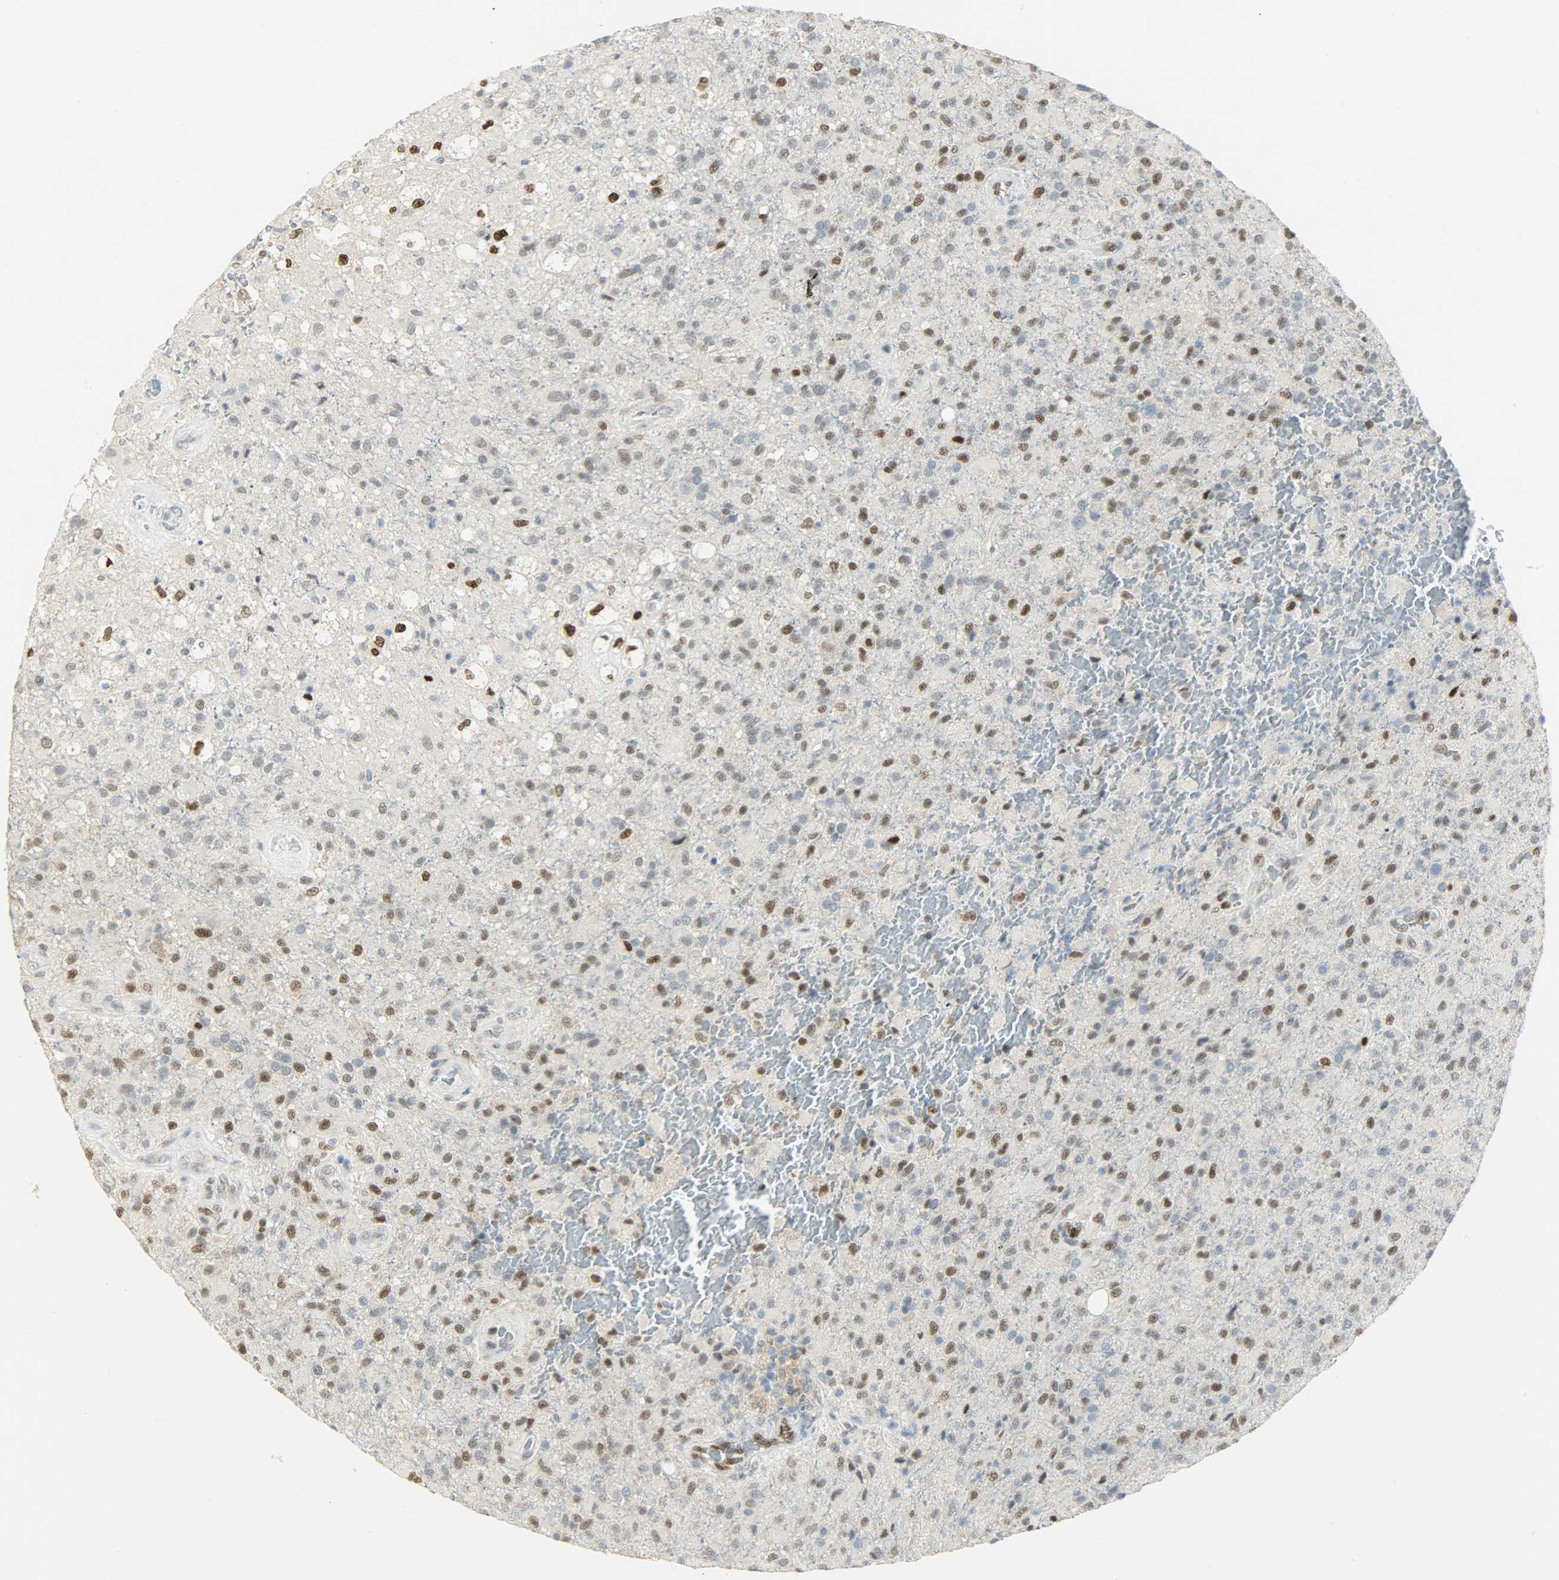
{"staining": {"intensity": "strong", "quantity": ">75%", "location": "nuclear"}, "tissue": "glioma", "cell_type": "Tumor cells", "image_type": "cancer", "snomed": [{"axis": "morphology", "description": "Glioma, malignant, High grade"}, {"axis": "topography", "description": "Brain"}], "caption": "Malignant high-grade glioma was stained to show a protein in brown. There is high levels of strong nuclear positivity in about >75% of tumor cells. Immunohistochemistry (ihc) stains the protein in brown and the nuclei are stained blue.", "gene": "PPARG", "patient": {"sex": "male", "age": 71}}